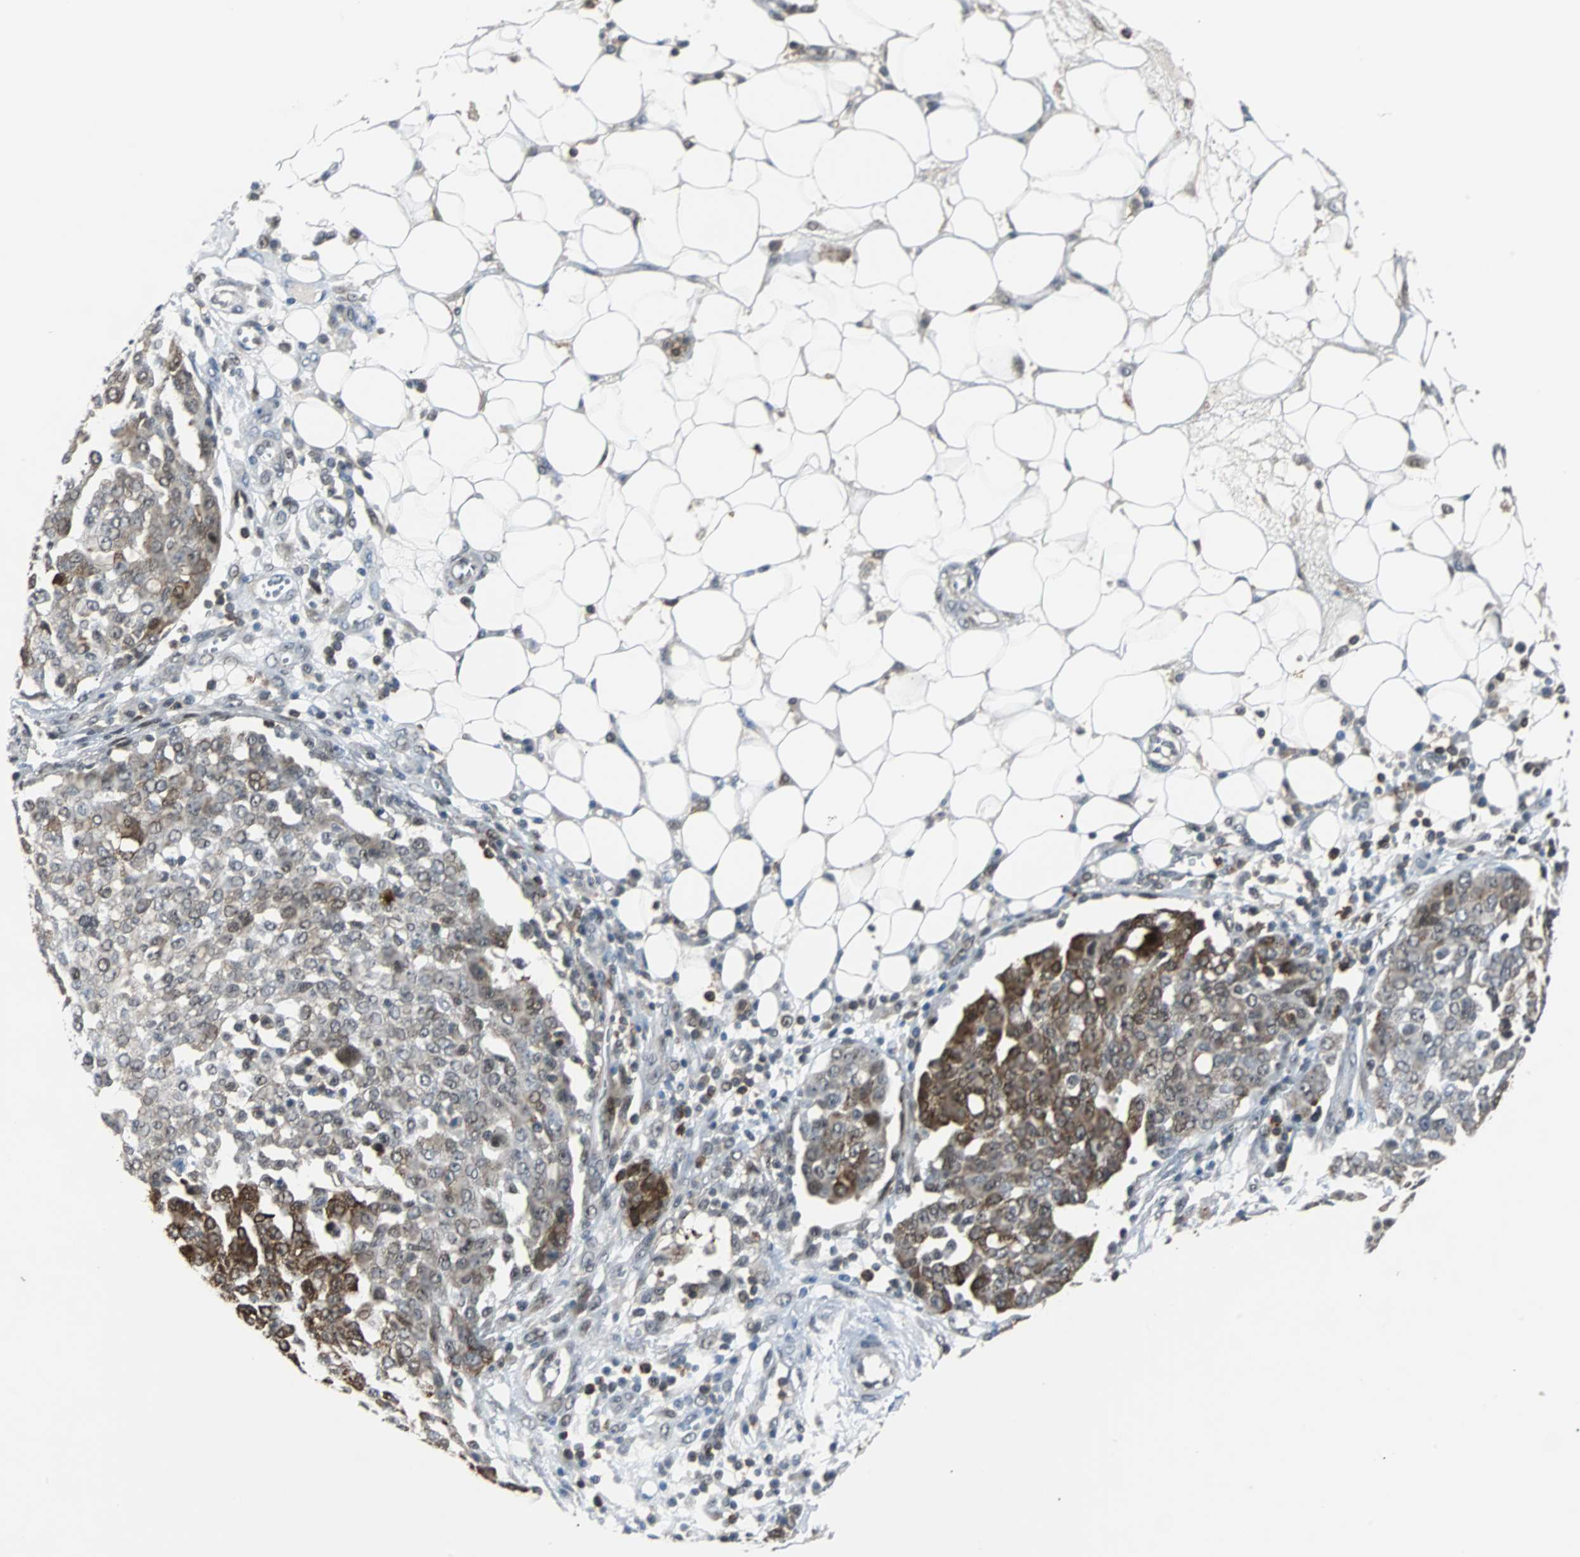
{"staining": {"intensity": "moderate", "quantity": "25%-75%", "location": "cytoplasmic/membranous,nuclear"}, "tissue": "ovarian cancer", "cell_type": "Tumor cells", "image_type": "cancer", "snomed": [{"axis": "morphology", "description": "Cystadenocarcinoma, serous, NOS"}, {"axis": "topography", "description": "Soft tissue"}, {"axis": "topography", "description": "Ovary"}], "caption": "A histopathology image showing moderate cytoplasmic/membranous and nuclear staining in approximately 25%-75% of tumor cells in ovarian serous cystadenocarcinoma, as visualized by brown immunohistochemical staining.", "gene": "SIRT1", "patient": {"sex": "female", "age": 57}}